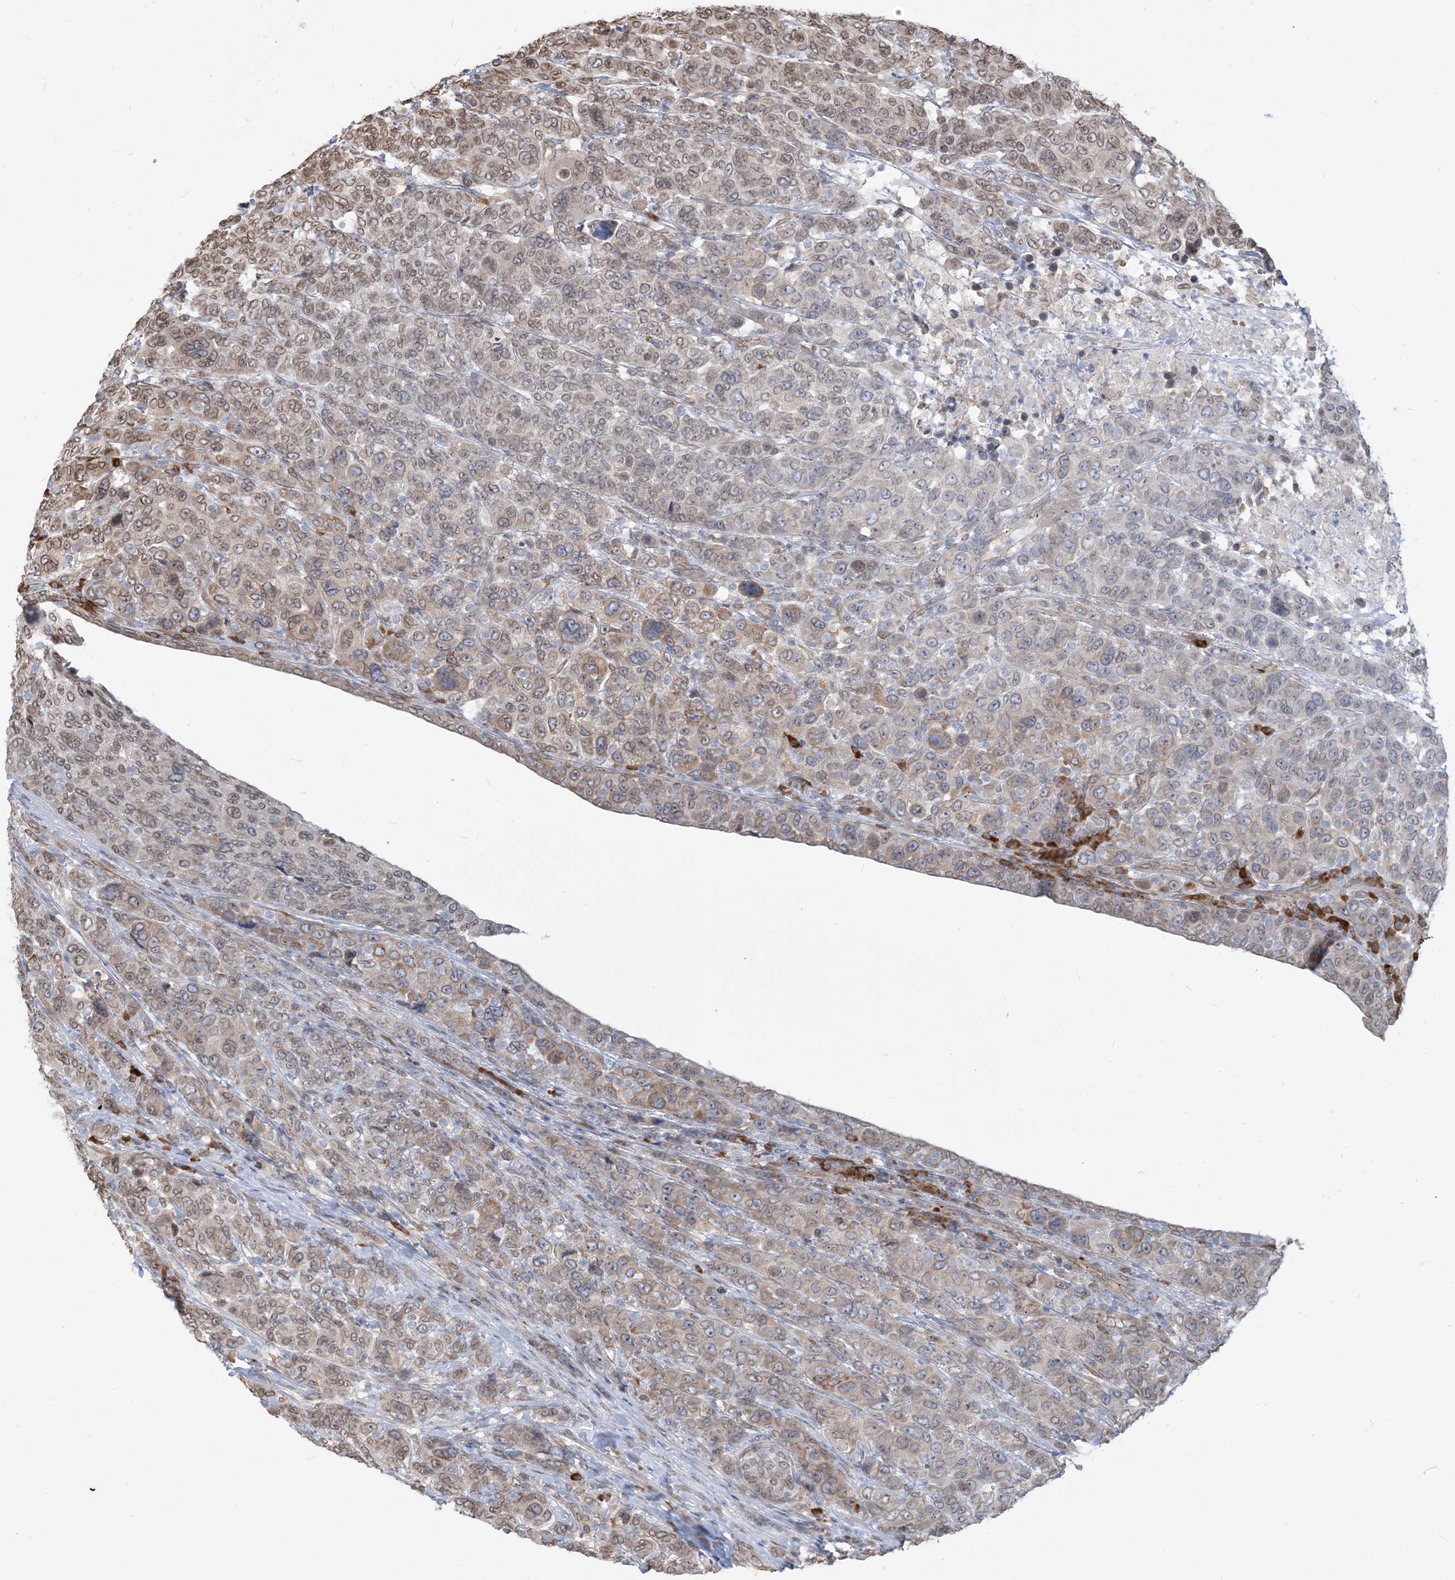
{"staining": {"intensity": "moderate", "quantity": "25%-75%", "location": "cytoplasmic/membranous,nuclear"}, "tissue": "breast cancer", "cell_type": "Tumor cells", "image_type": "cancer", "snomed": [{"axis": "morphology", "description": "Duct carcinoma"}, {"axis": "topography", "description": "Breast"}], "caption": "This is an image of immunohistochemistry staining of breast cancer (invasive ductal carcinoma), which shows moderate staining in the cytoplasmic/membranous and nuclear of tumor cells.", "gene": "WWP1", "patient": {"sex": "female", "age": 37}}